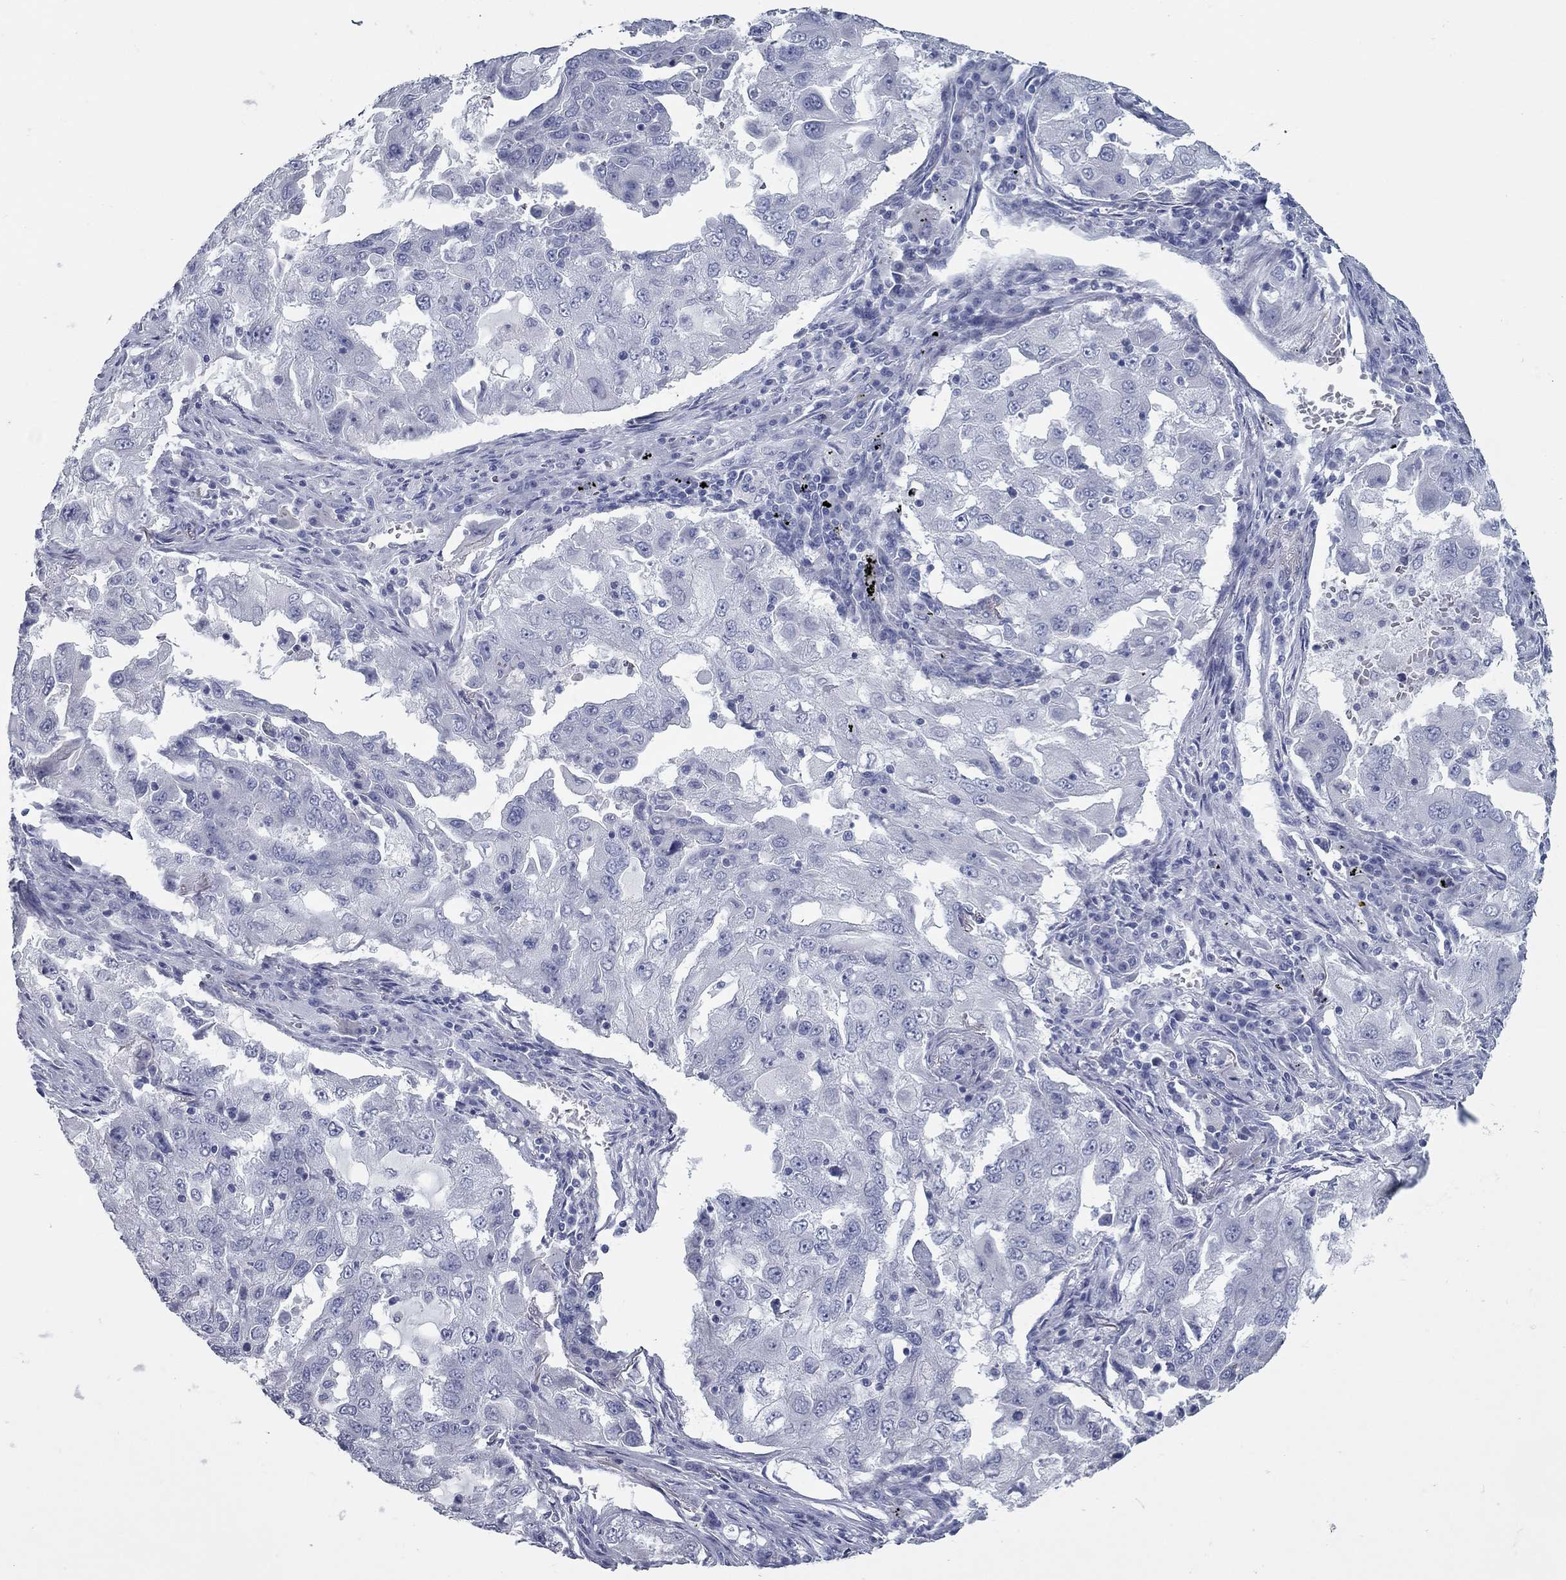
{"staining": {"intensity": "negative", "quantity": "none", "location": "none"}, "tissue": "lung cancer", "cell_type": "Tumor cells", "image_type": "cancer", "snomed": [{"axis": "morphology", "description": "Adenocarcinoma, NOS"}, {"axis": "topography", "description": "Lung"}], "caption": "Lung adenocarcinoma was stained to show a protein in brown. There is no significant expression in tumor cells.", "gene": "KIRREL2", "patient": {"sex": "female", "age": 61}}